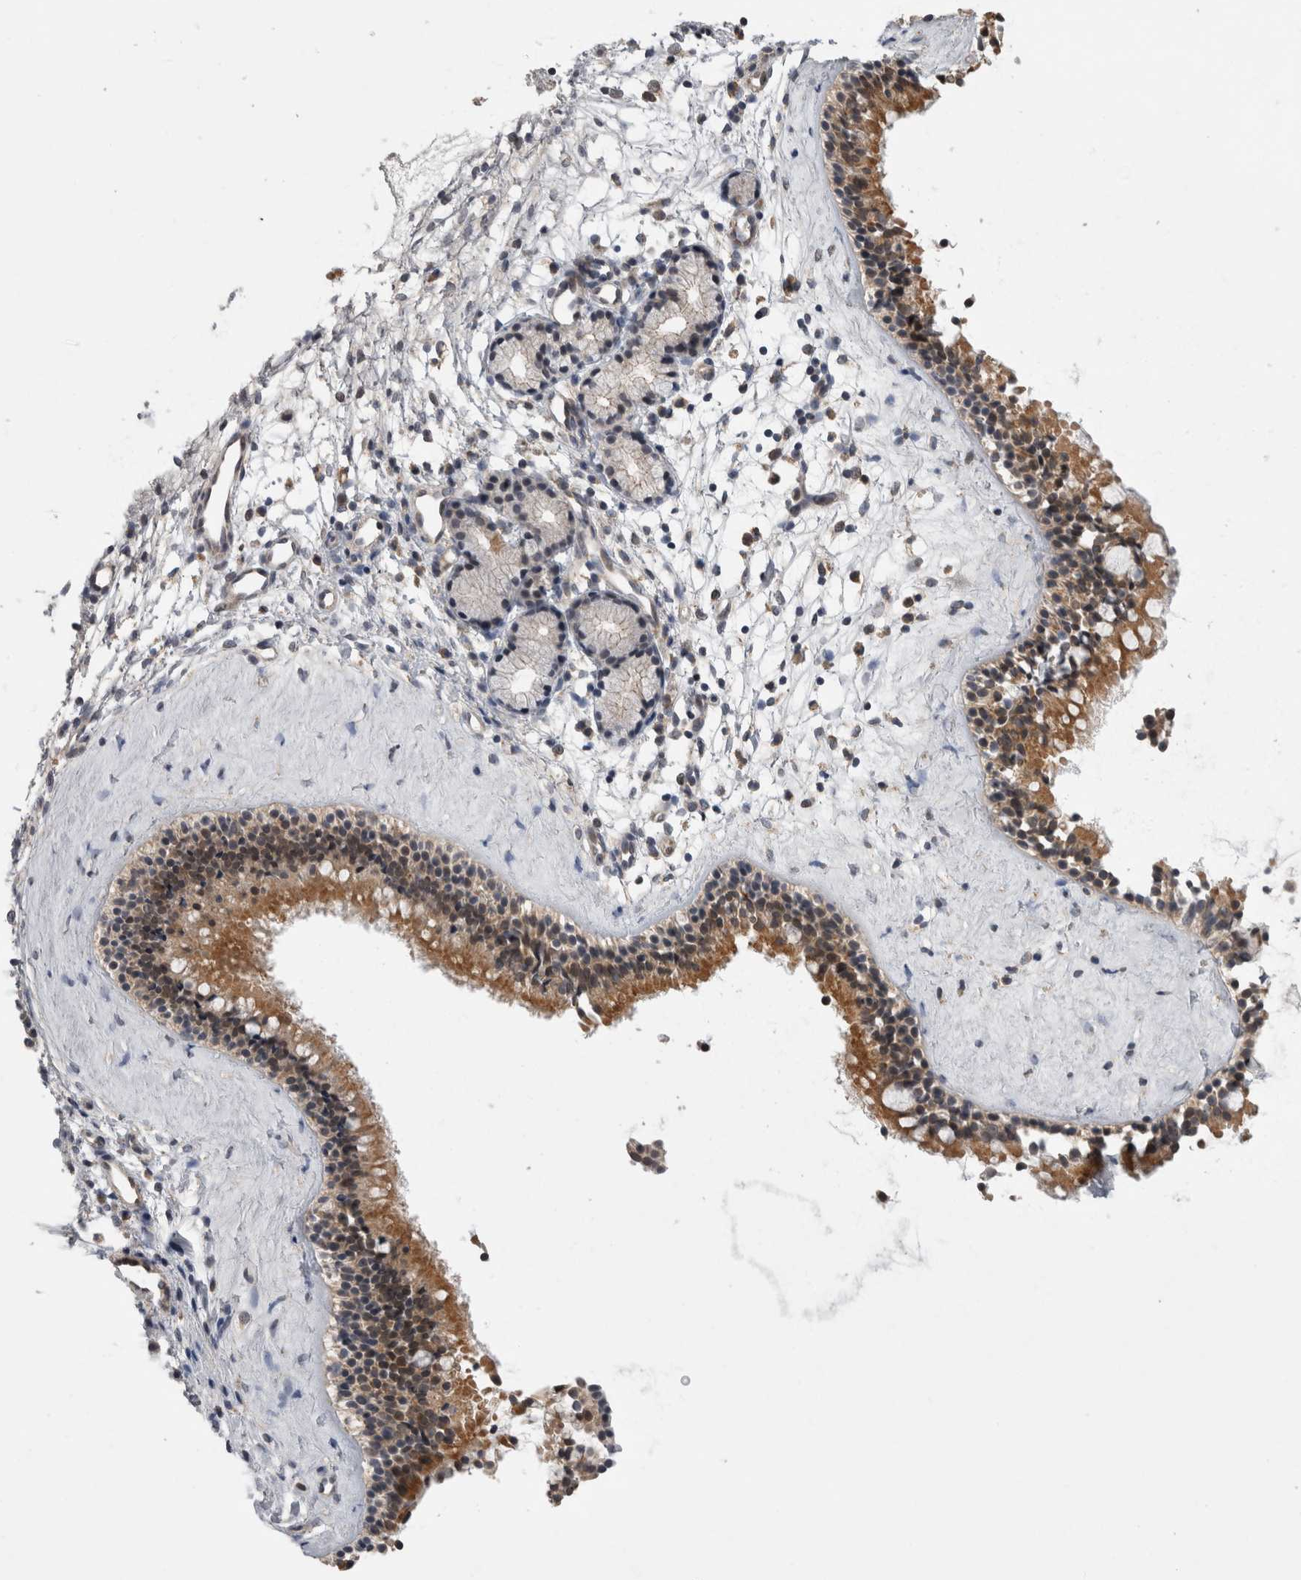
{"staining": {"intensity": "moderate", "quantity": ">75%", "location": "cytoplasmic/membranous"}, "tissue": "nasopharynx", "cell_type": "Respiratory epithelial cells", "image_type": "normal", "snomed": [{"axis": "morphology", "description": "Normal tissue, NOS"}, {"axis": "topography", "description": "Nasopharynx"}], "caption": "Immunohistochemistry (DAB) staining of benign nasopharynx demonstrates moderate cytoplasmic/membranous protein expression in approximately >75% of respiratory epithelial cells.", "gene": "KCNIP1", "patient": {"sex": "female", "age": 42}}